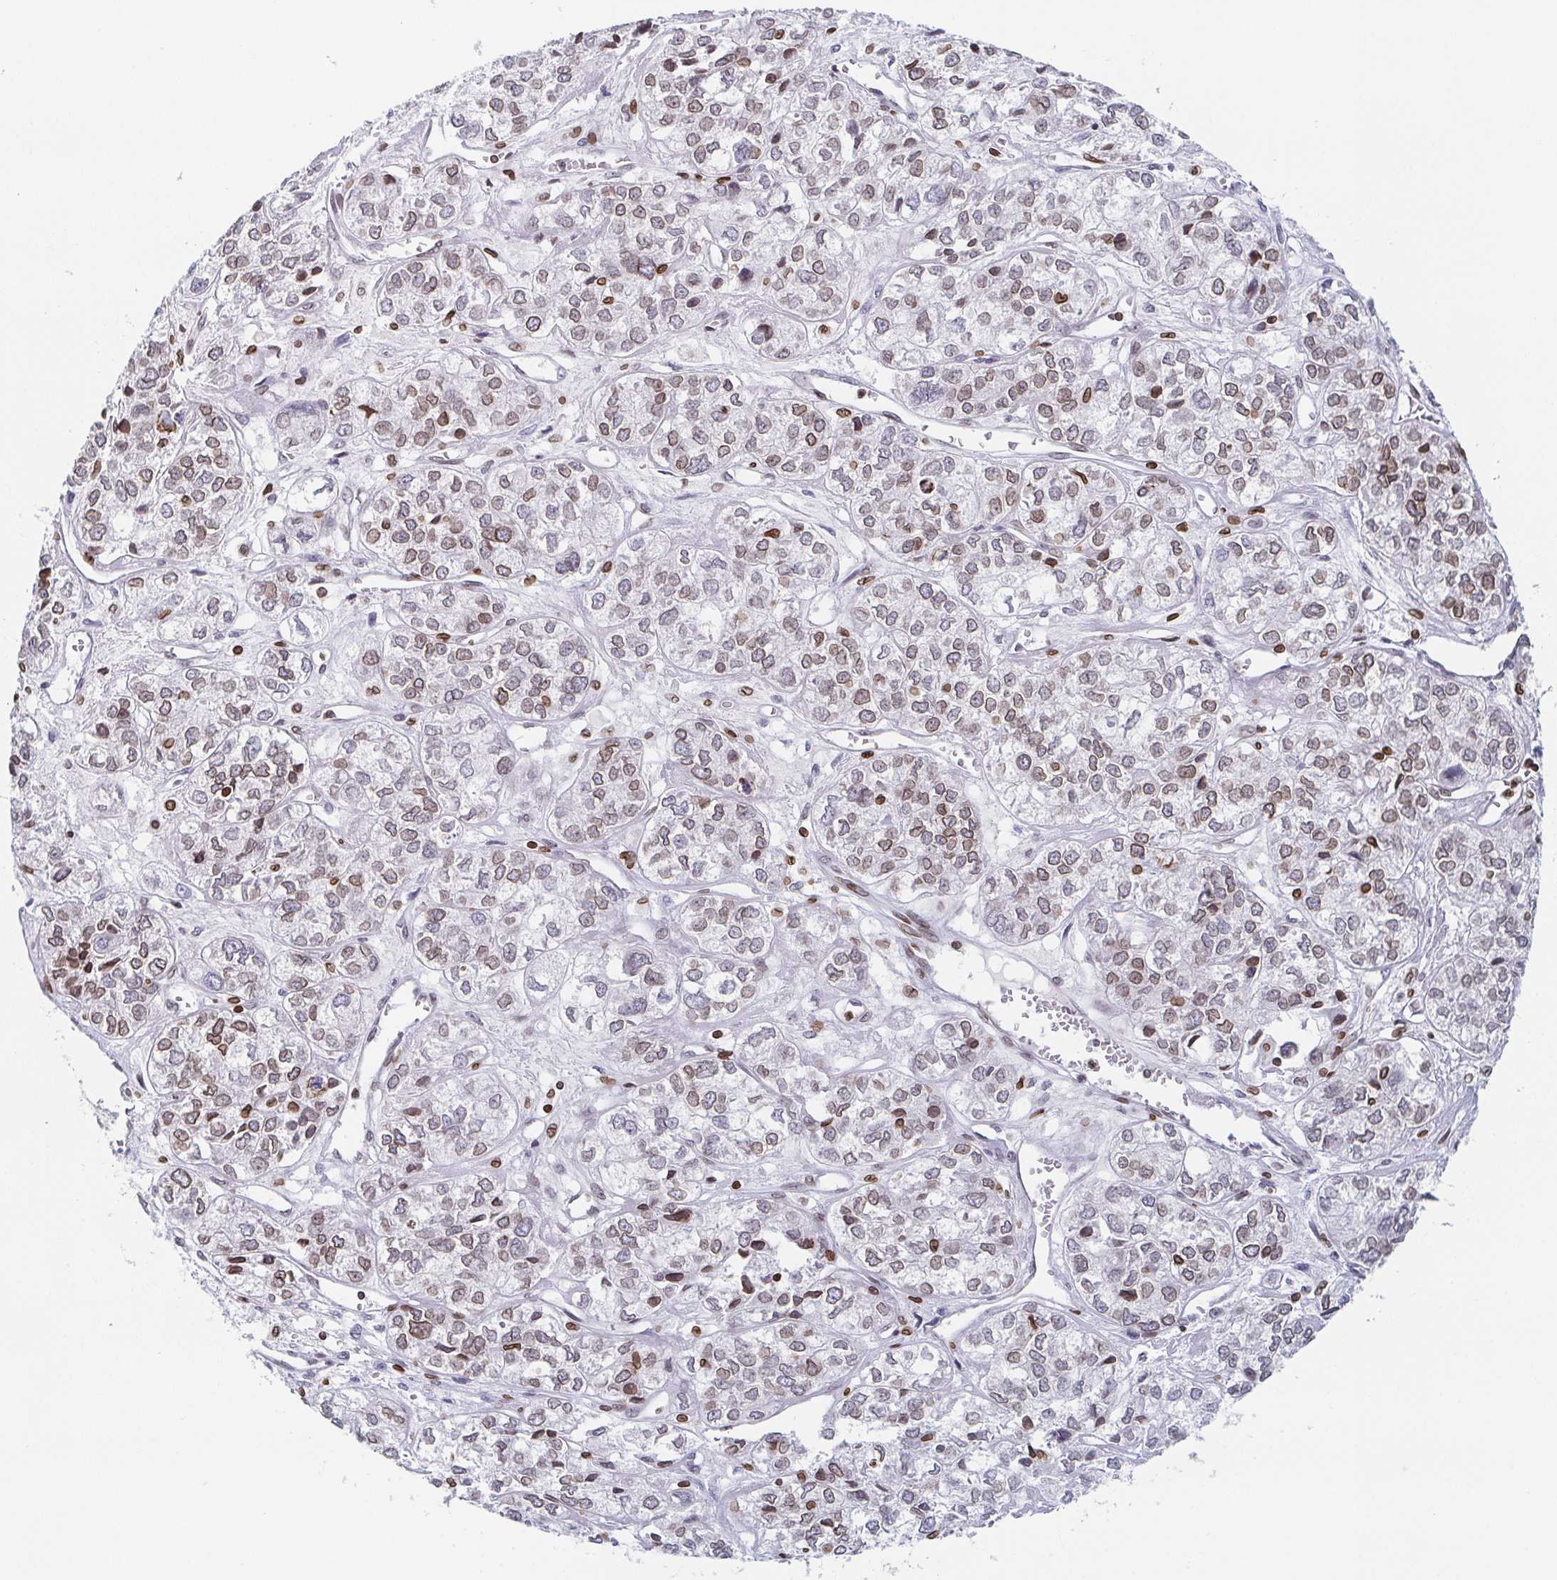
{"staining": {"intensity": "weak", "quantity": "25%-75%", "location": "cytoplasmic/membranous,nuclear"}, "tissue": "ovarian cancer", "cell_type": "Tumor cells", "image_type": "cancer", "snomed": [{"axis": "morphology", "description": "Carcinoma, endometroid"}, {"axis": "topography", "description": "Ovary"}], "caption": "Immunohistochemistry staining of endometroid carcinoma (ovarian), which reveals low levels of weak cytoplasmic/membranous and nuclear positivity in approximately 25%-75% of tumor cells indicating weak cytoplasmic/membranous and nuclear protein expression. The staining was performed using DAB (brown) for protein detection and nuclei were counterstained in hematoxylin (blue).", "gene": "BTBD7", "patient": {"sex": "female", "age": 64}}